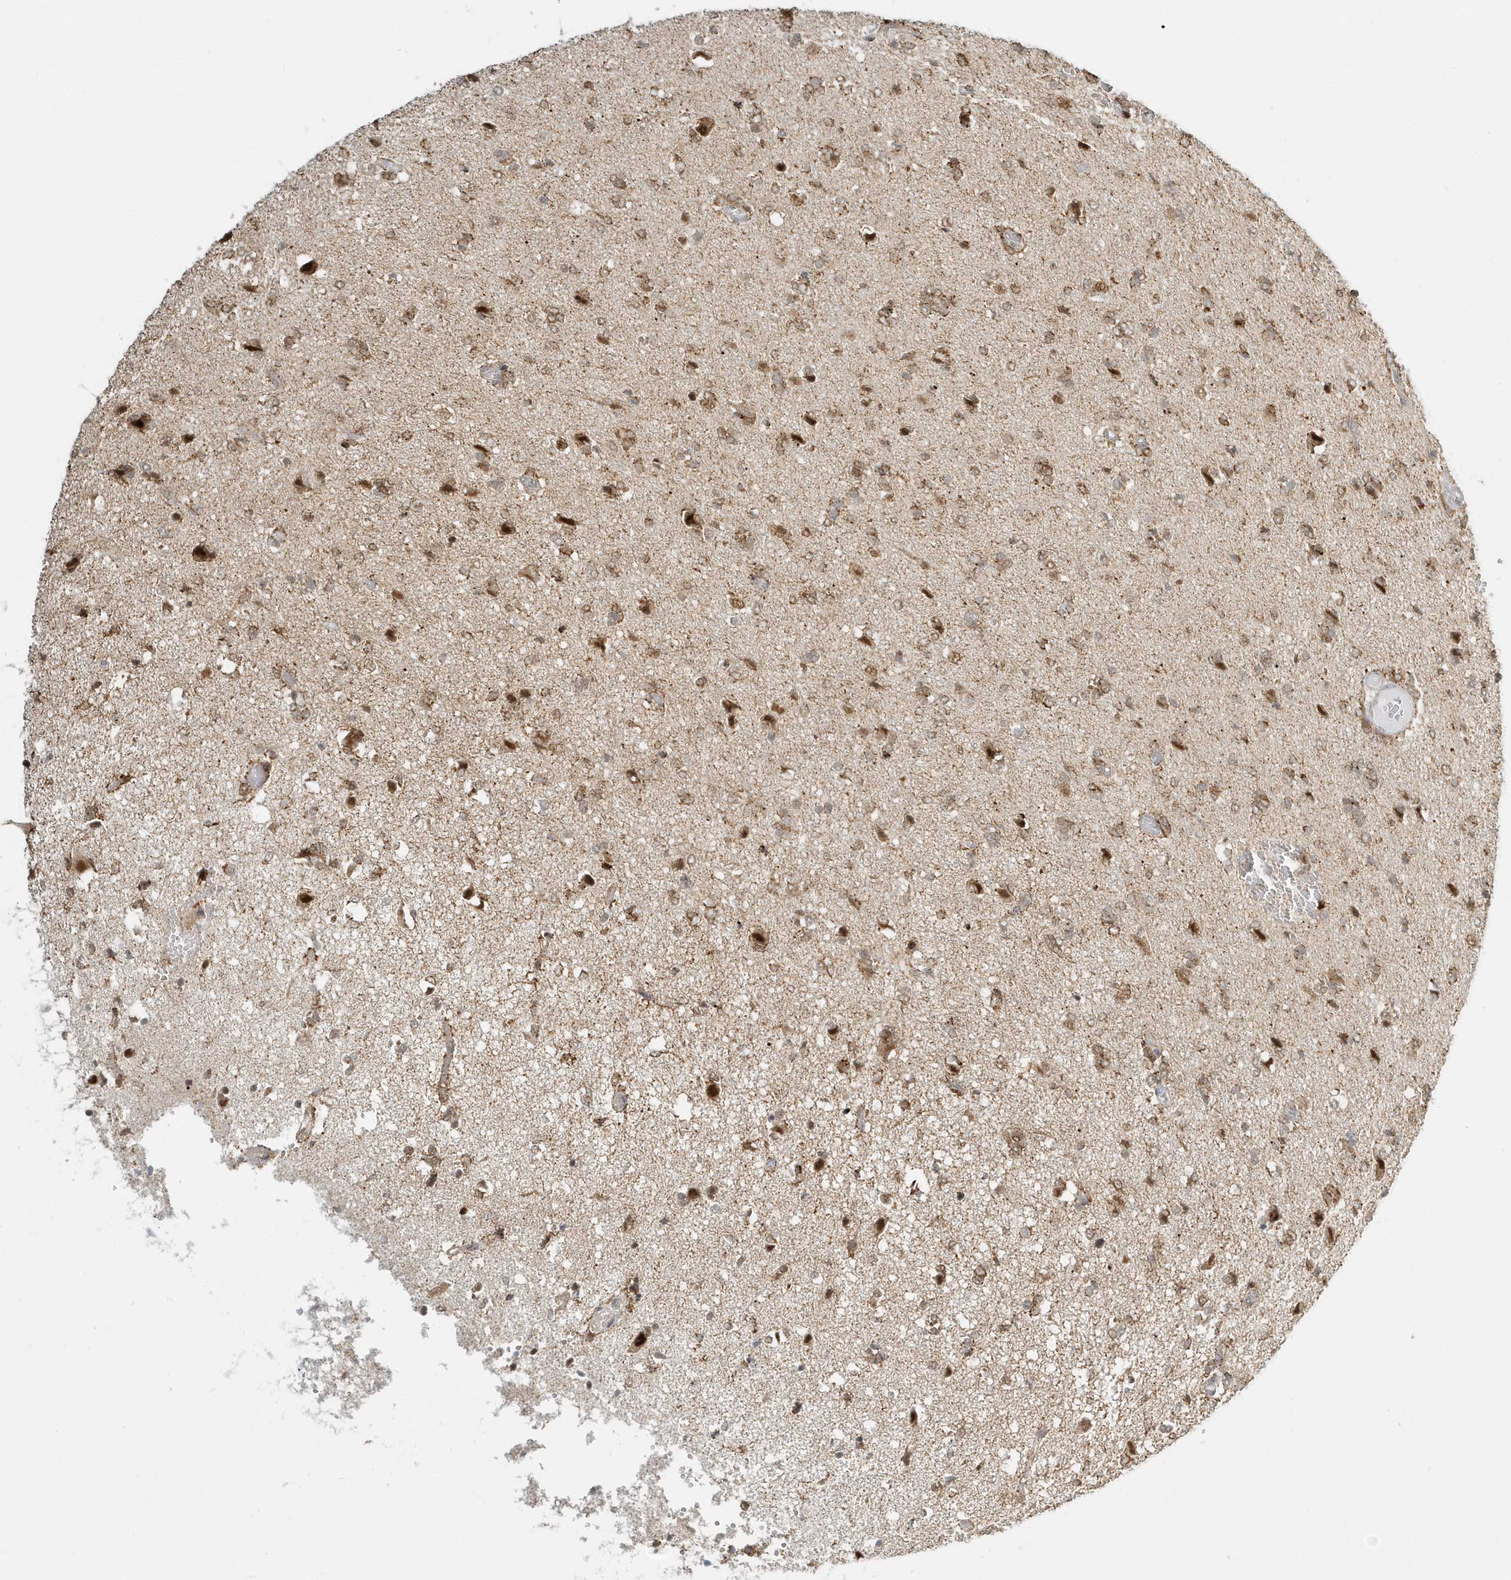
{"staining": {"intensity": "moderate", "quantity": ">75%", "location": "cytoplasmic/membranous,nuclear"}, "tissue": "glioma", "cell_type": "Tumor cells", "image_type": "cancer", "snomed": [{"axis": "morphology", "description": "Glioma, malignant, High grade"}, {"axis": "topography", "description": "Brain"}], "caption": "Immunohistochemistry (DAB (3,3'-diaminobenzidine)) staining of glioma exhibits moderate cytoplasmic/membranous and nuclear protein positivity in about >75% of tumor cells.", "gene": "PSMD6", "patient": {"sex": "female", "age": 59}}